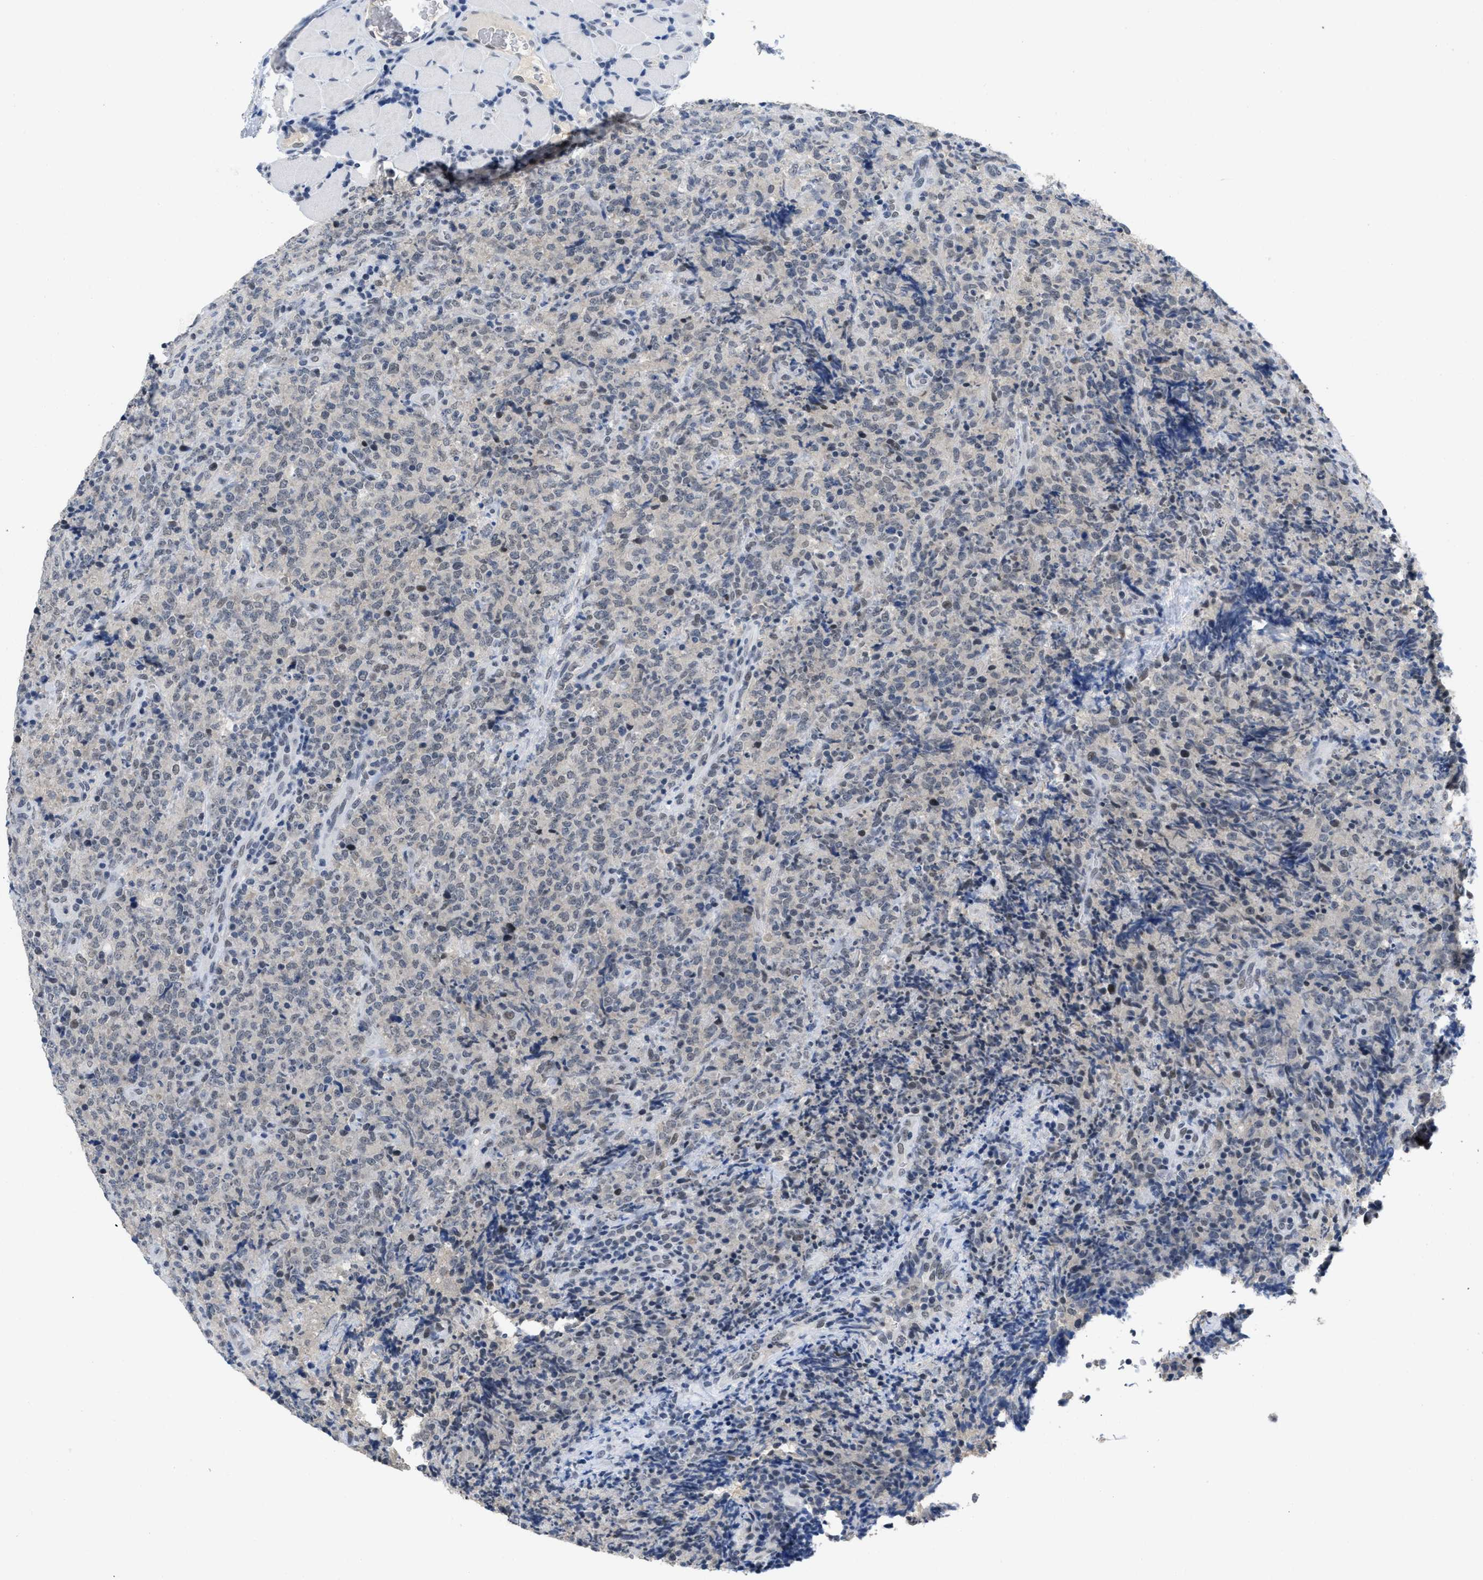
{"staining": {"intensity": "weak", "quantity": "<25%", "location": "nuclear"}, "tissue": "lymphoma", "cell_type": "Tumor cells", "image_type": "cancer", "snomed": [{"axis": "morphology", "description": "Malignant lymphoma, non-Hodgkin's type, High grade"}, {"axis": "topography", "description": "Tonsil"}], "caption": "The micrograph exhibits no staining of tumor cells in high-grade malignant lymphoma, non-Hodgkin's type.", "gene": "GGNBP2", "patient": {"sex": "female", "age": 36}}